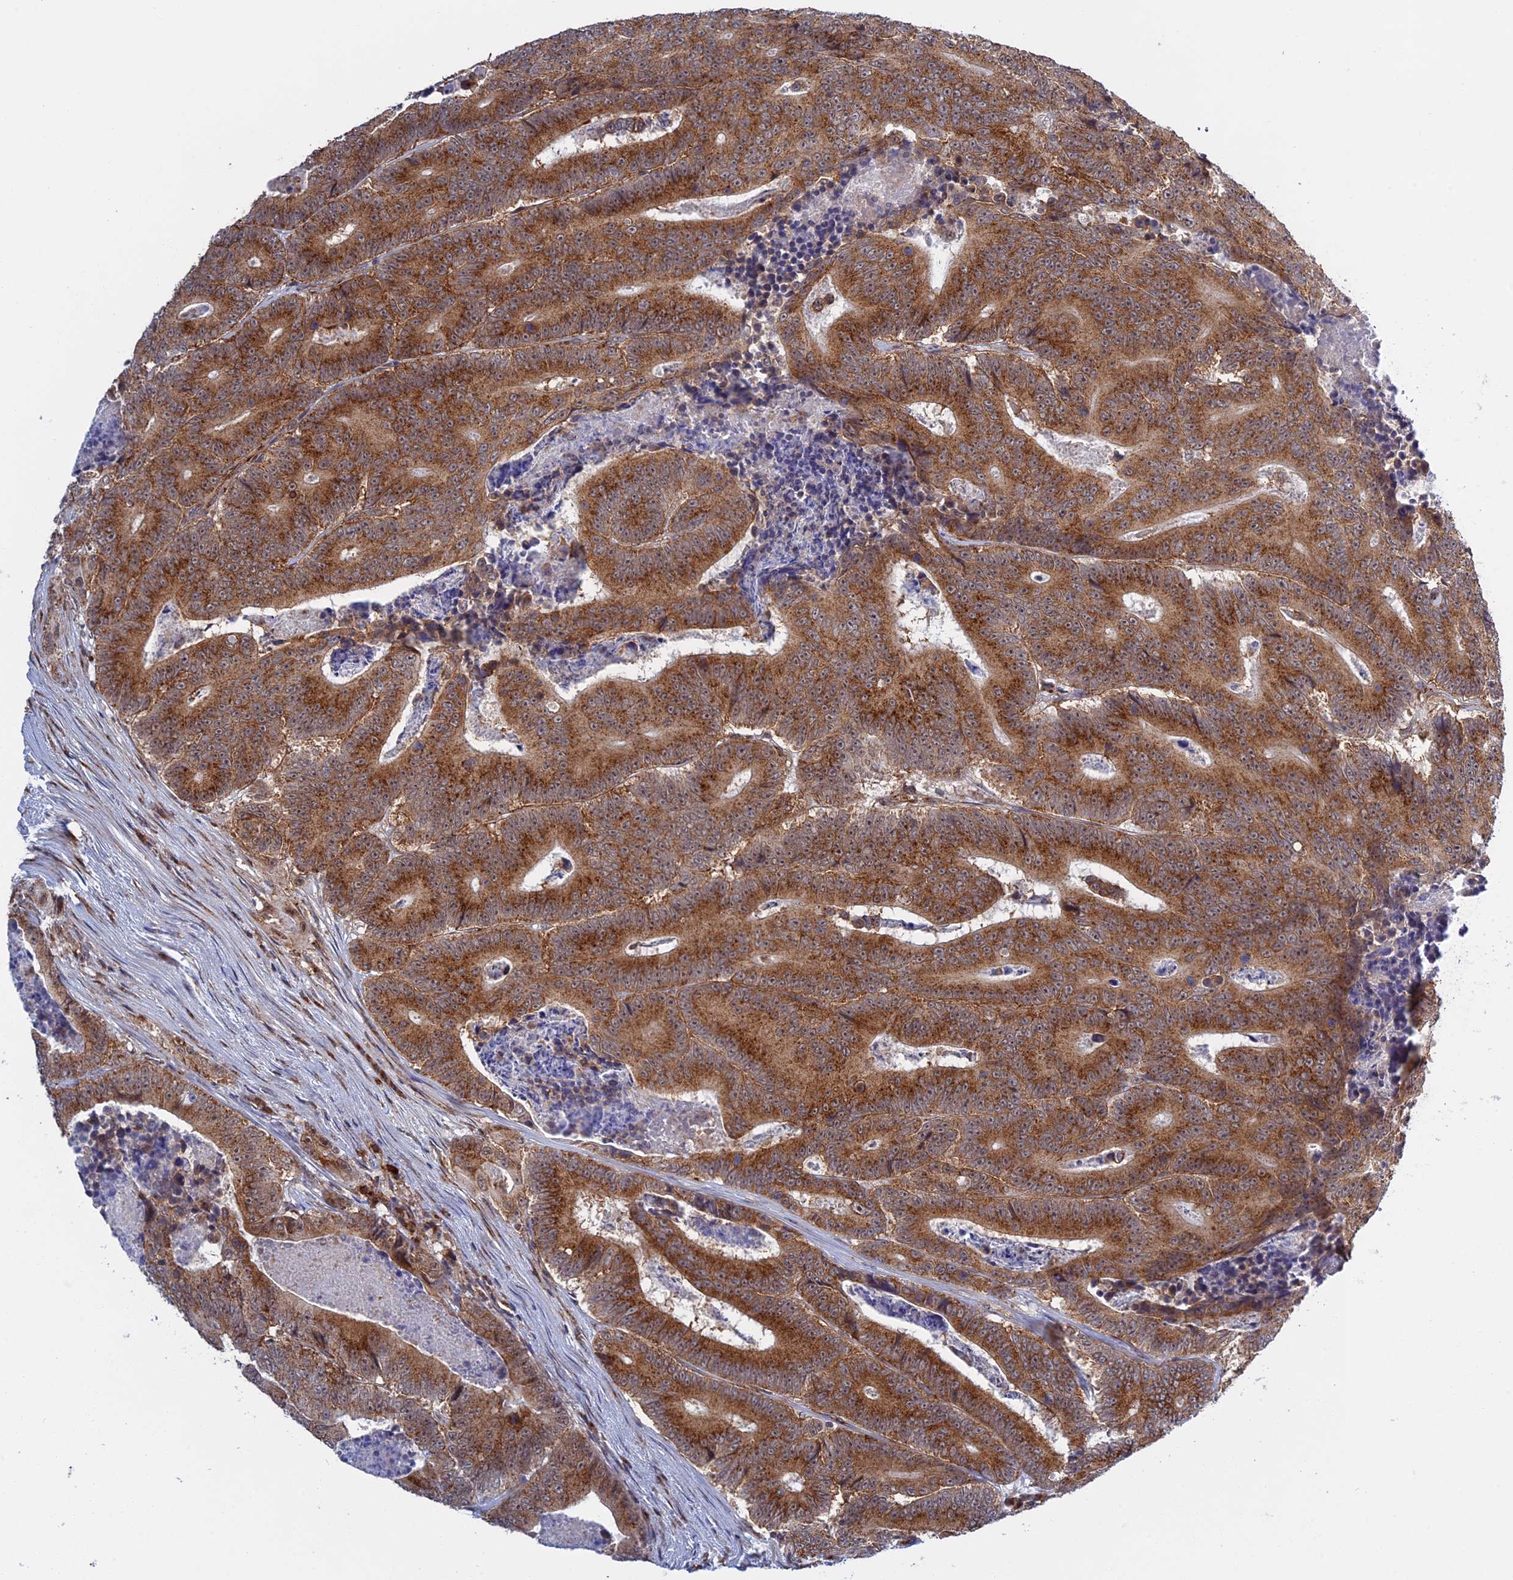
{"staining": {"intensity": "strong", "quantity": ">75%", "location": "cytoplasmic/membranous"}, "tissue": "colorectal cancer", "cell_type": "Tumor cells", "image_type": "cancer", "snomed": [{"axis": "morphology", "description": "Adenocarcinoma, NOS"}, {"axis": "topography", "description": "Colon"}], "caption": "Immunohistochemical staining of adenocarcinoma (colorectal) demonstrates high levels of strong cytoplasmic/membranous protein positivity in approximately >75% of tumor cells.", "gene": "CLINT1", "patient": {"sex": "male", "age": 83}}